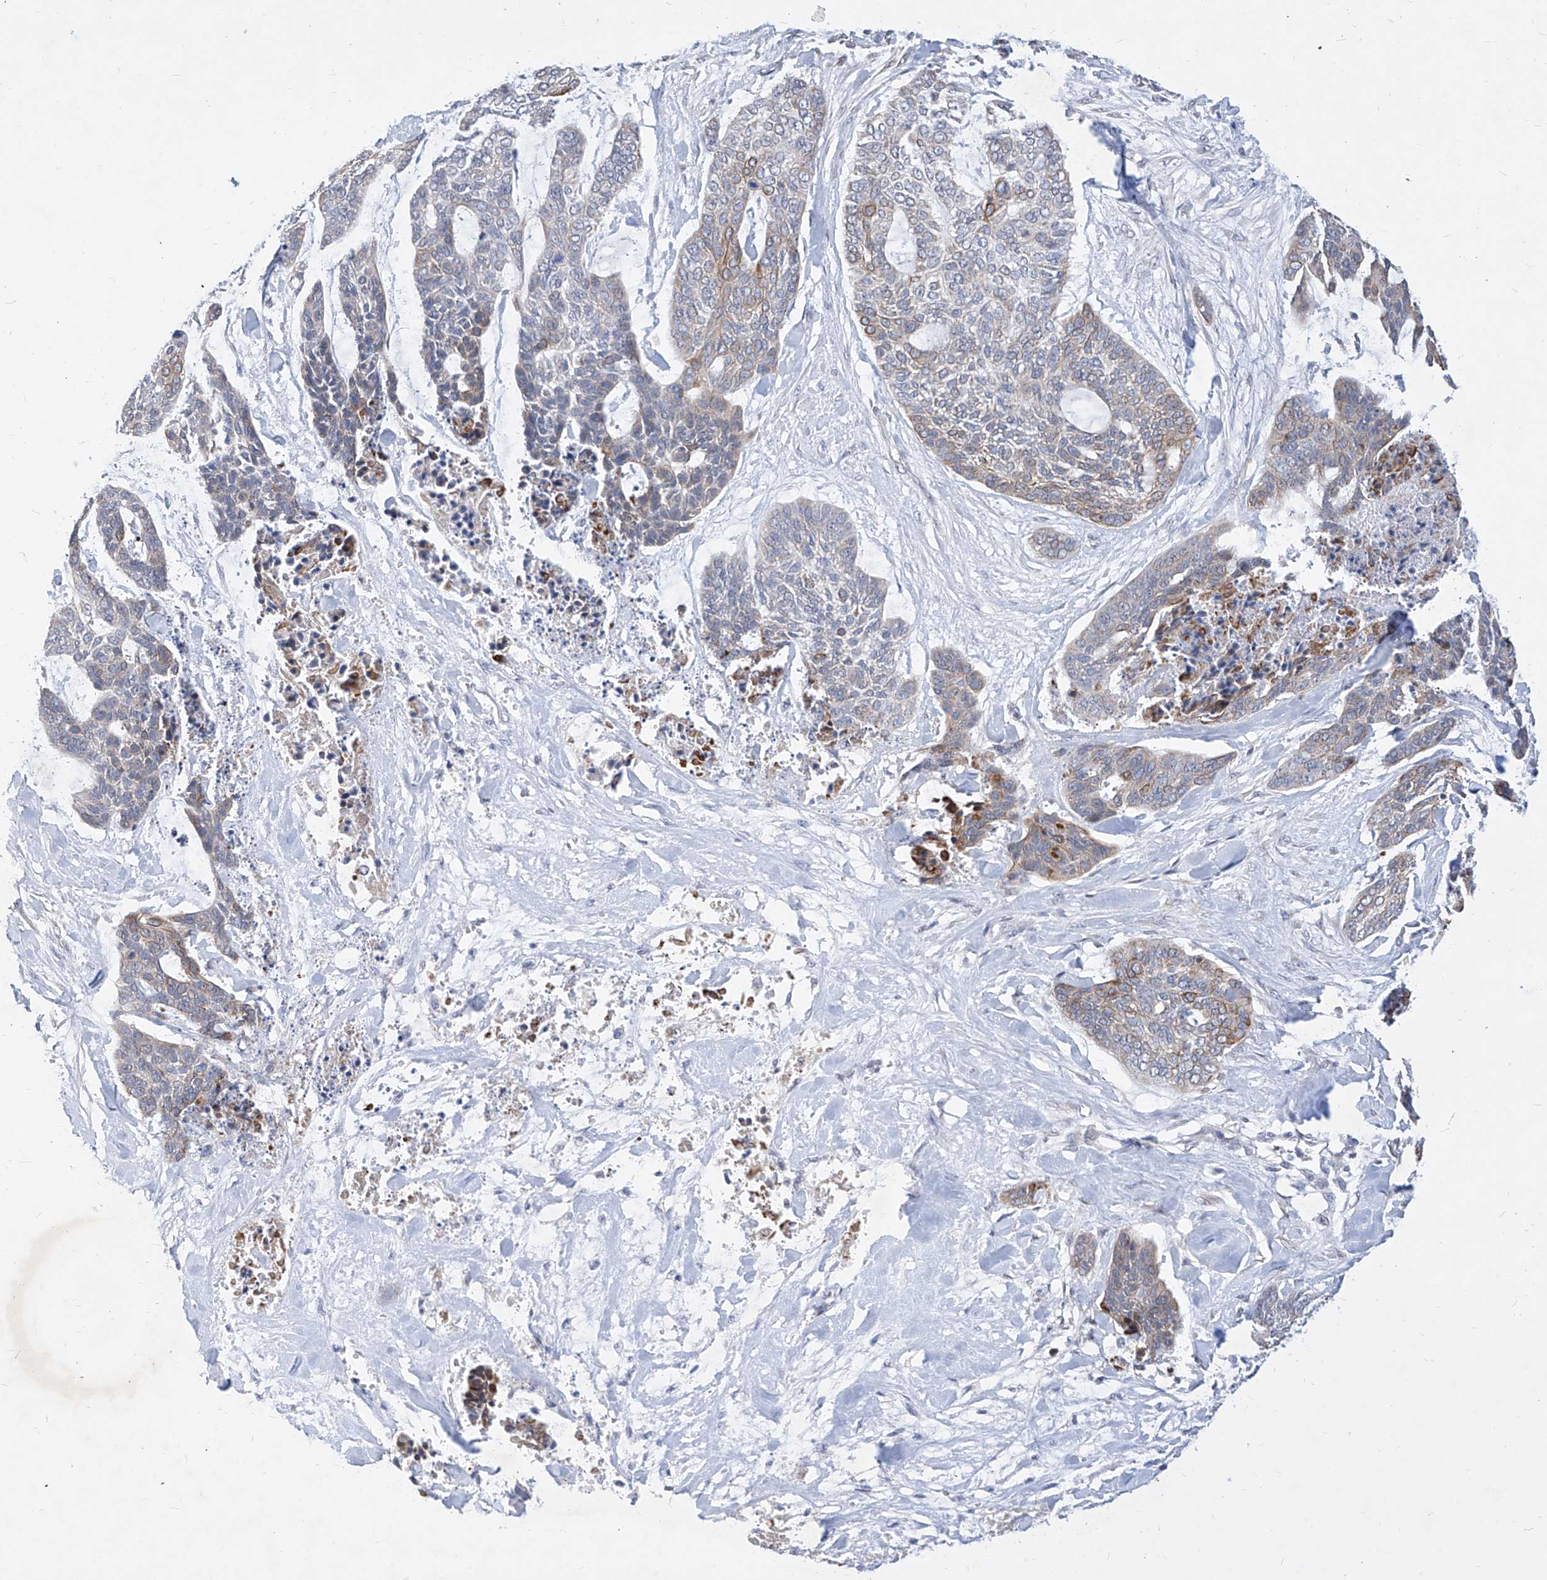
{"staining": {"intensity": "weak", "quantity": "<25%", "location": "cytoplasmic/membranous"}, "tissue": "skin cancer", "cell_type": "Tumor cells", "image_type": "cancer", "snomed": [{"axis": "morphology", "description": "Basal cell carcinoma"}, {"axis": "topography", "description": "Skin"}], "caption": "Immunohistochemistry (IHC) of human skin cancer (basal cell carcinoma) exhibits no staining in tumor cells.", "gene": "MX2", "patient": {"sex": "female", "age": 64}}